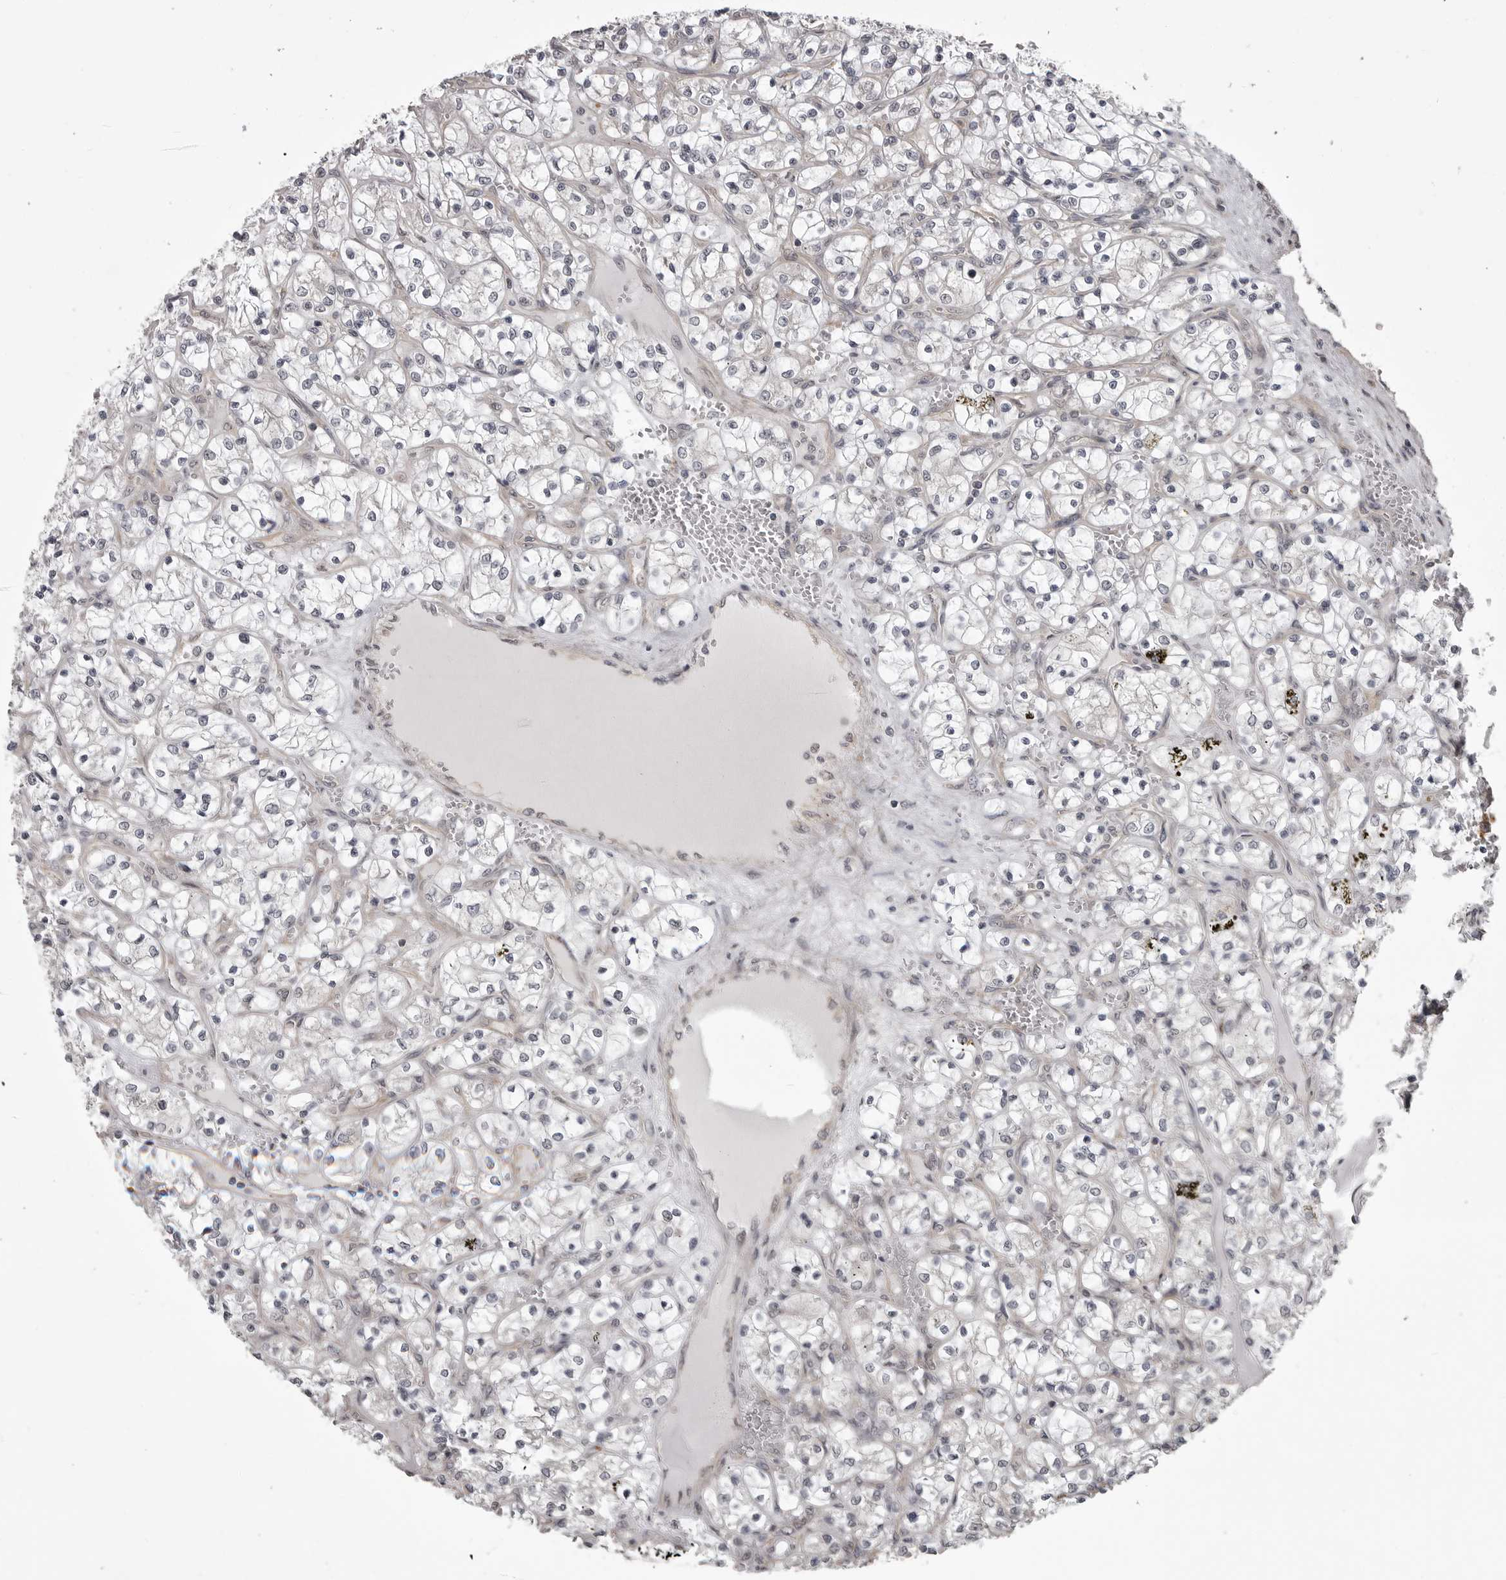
{"staining": {"intensity": "negative", "quantity": "none", "location": "none"}, "tissue": "renal cancer", "cell_type": "Tumor cells", "image_type": "cancer", "snomed": [{"axis": "morphology", "description": "Adenocarcinoma, NOS"}, {"axis": "topography", "description": "Kidney"}], "caption": "High magnification brightfield microscopy of renal cancer (adenocarcinoma) stained with DAB (3,3'-diaminobenzidine) (brown) and counterstained with hematoxylin (blue): tumor cells show no significant expression.", "gene": "SNX16", "patient": {"sex": "female", "age": 69}}